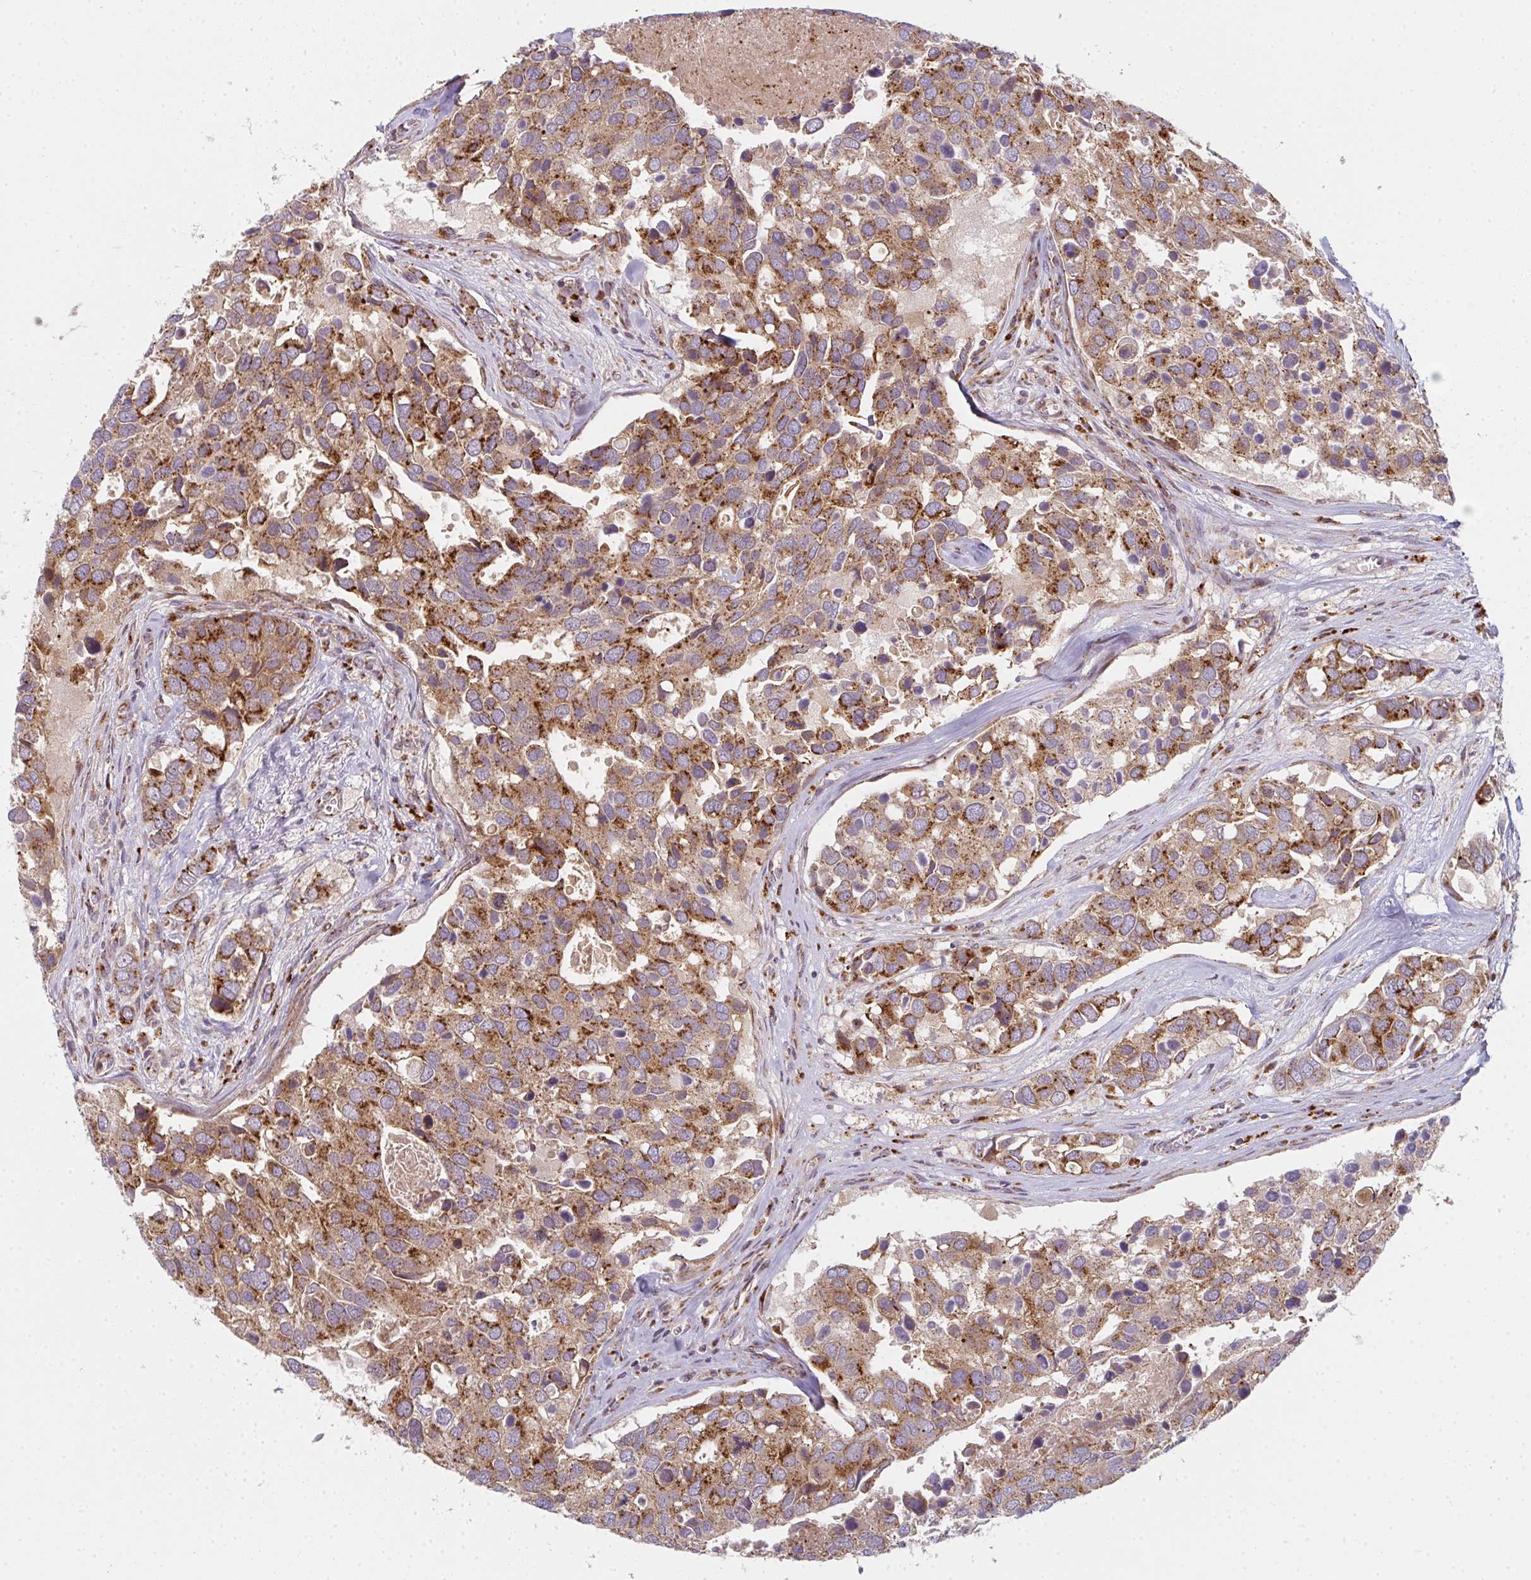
{"staining": {"intensity": "strong", "quantity": ">75%", "location": "cytoplasmic/membranous"}, "tissue": "breast cancer", "cell_type": "Tumor cells", "image_type": "cancer", "snomed": [{"axis": "morphology", "description": "Duct carcinoma"}, {"axis": "topography", "description": "Breast"}], "caption": "Human breast invasive ductal carcinoma stained with a protein marker displays strong staining in tumor cells.", "gene": "GVQW3", "patient": {"sex": "female", "age": 83}}